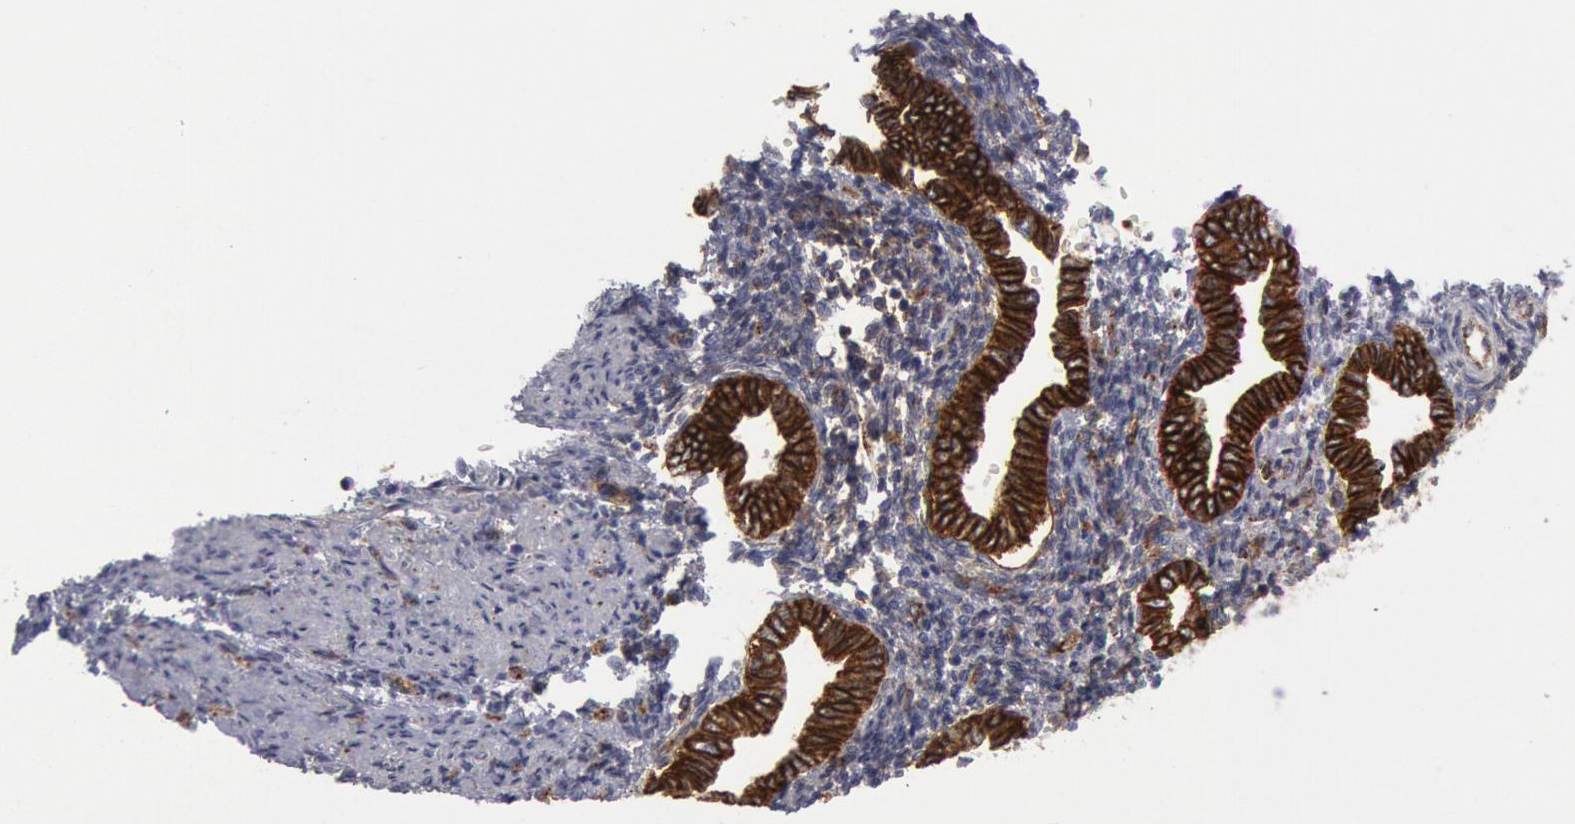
{"staining": {"intensity": "negative", "quantity": "none", "location": "none"}, "tissue": "endometrium", "cell_type": "Cells in endometrial stroma", "image_type": "normal", "snomed": [{"axis": "morphology", "description": "Normal tissue, NOS"}, {"axis": "topography", "description": "Endometrium"}], "caption": "There is no significant expression in cells in endometrial stroma of endometrium. (DAB (3,3'-diaminobenzidine) immunohistochemistry visualized using brightfield microscopy, high magnification).", "gene": "FLOT1", "patient": {"sex": "female", "age": 36}}